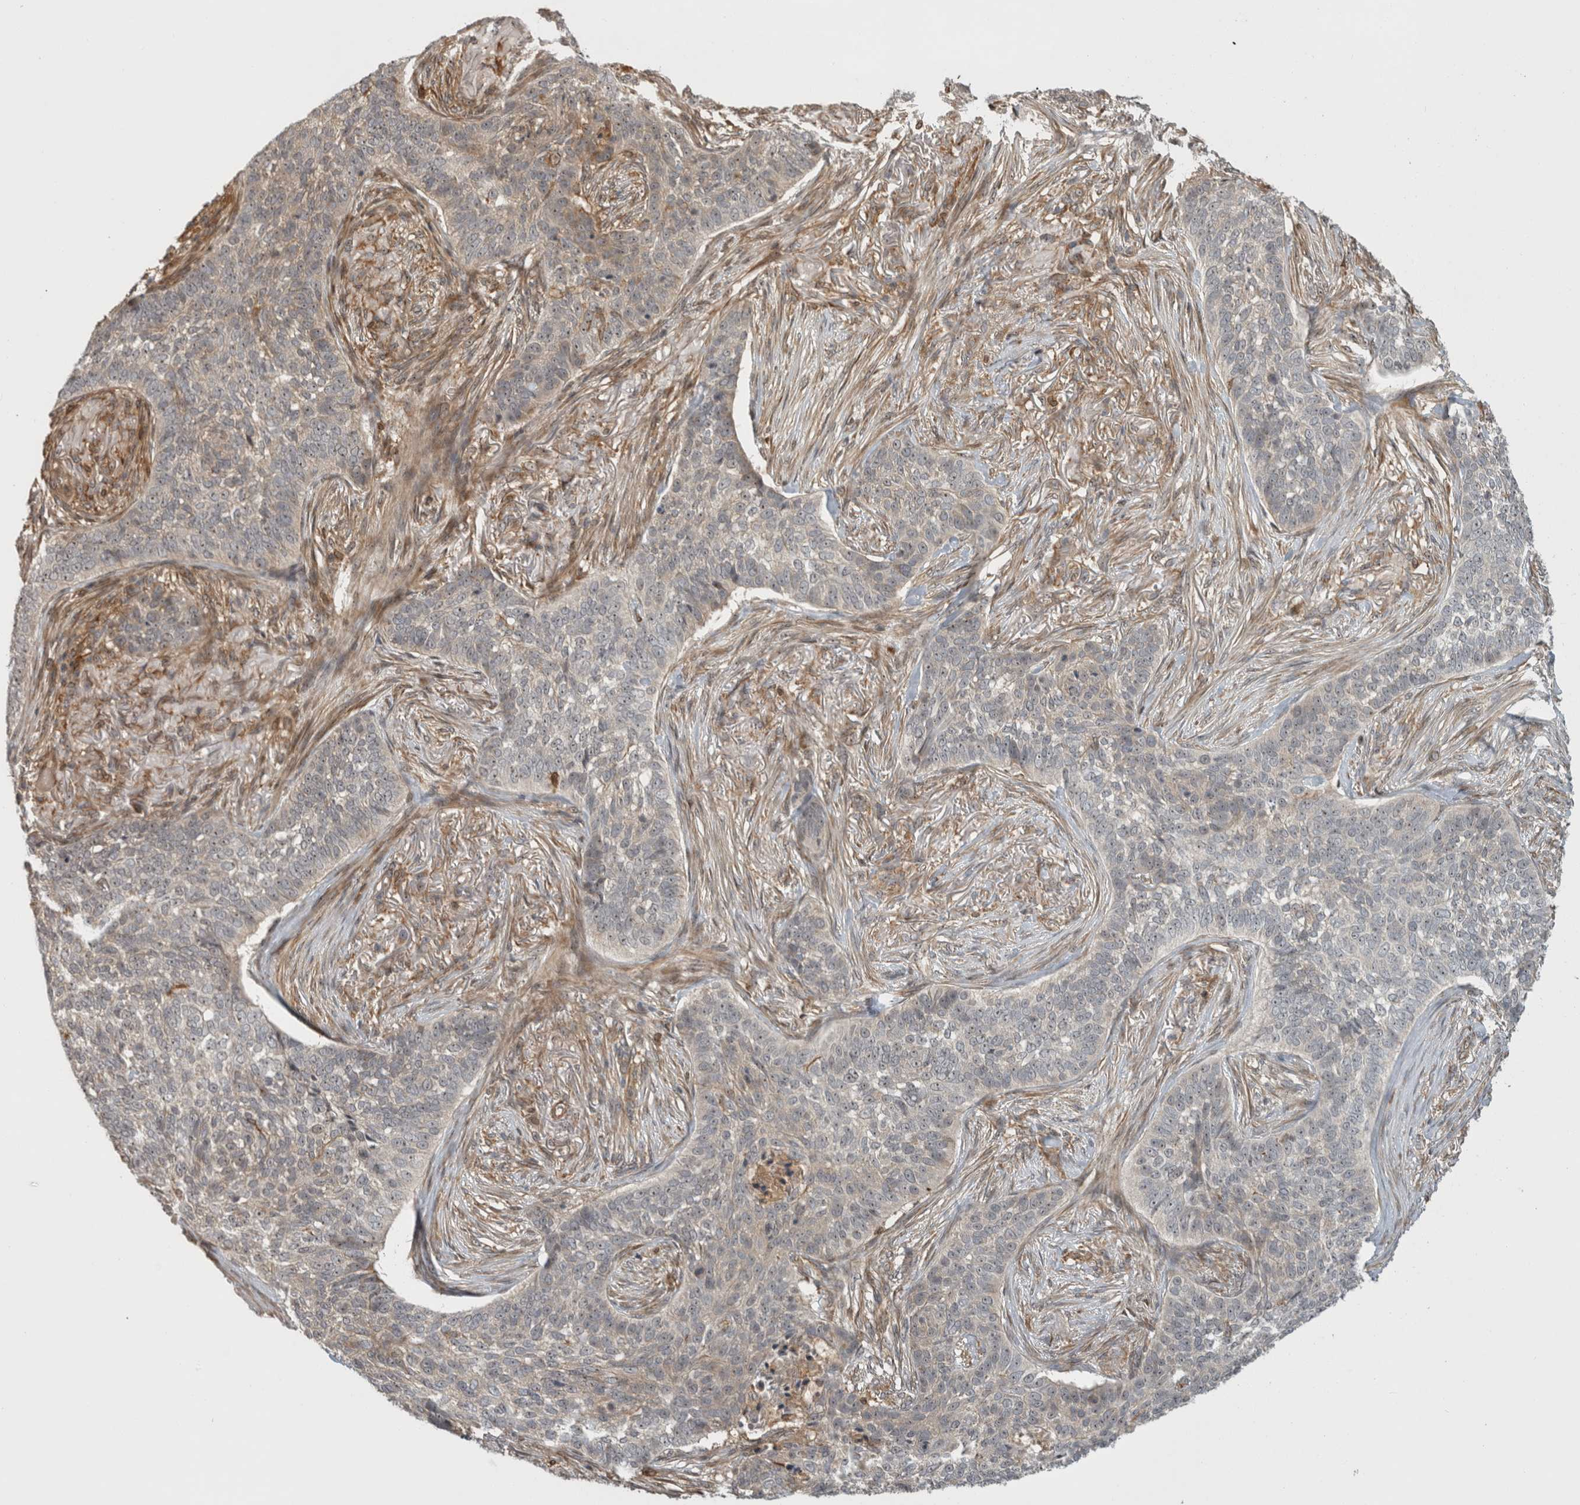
{"staining": {"intensity": "weak", "quantity": "<25%", "location": "nuclear"}, "tissue": "skin cancer", "cell_type": "Tumor cells", "image_type": "cancer", "snomed": [{"axis": "morphology", "description": "Basal cell carcinoma"}, {"axis": "topography", "description": "Skin"}], "caption": "Skin cancer (basal cell carcinoma) was stained to show a protein in brown. There is no significant staining in tumor cells.", "gene": "WASF2", "patient": {"sex": "male", "age": 85}}